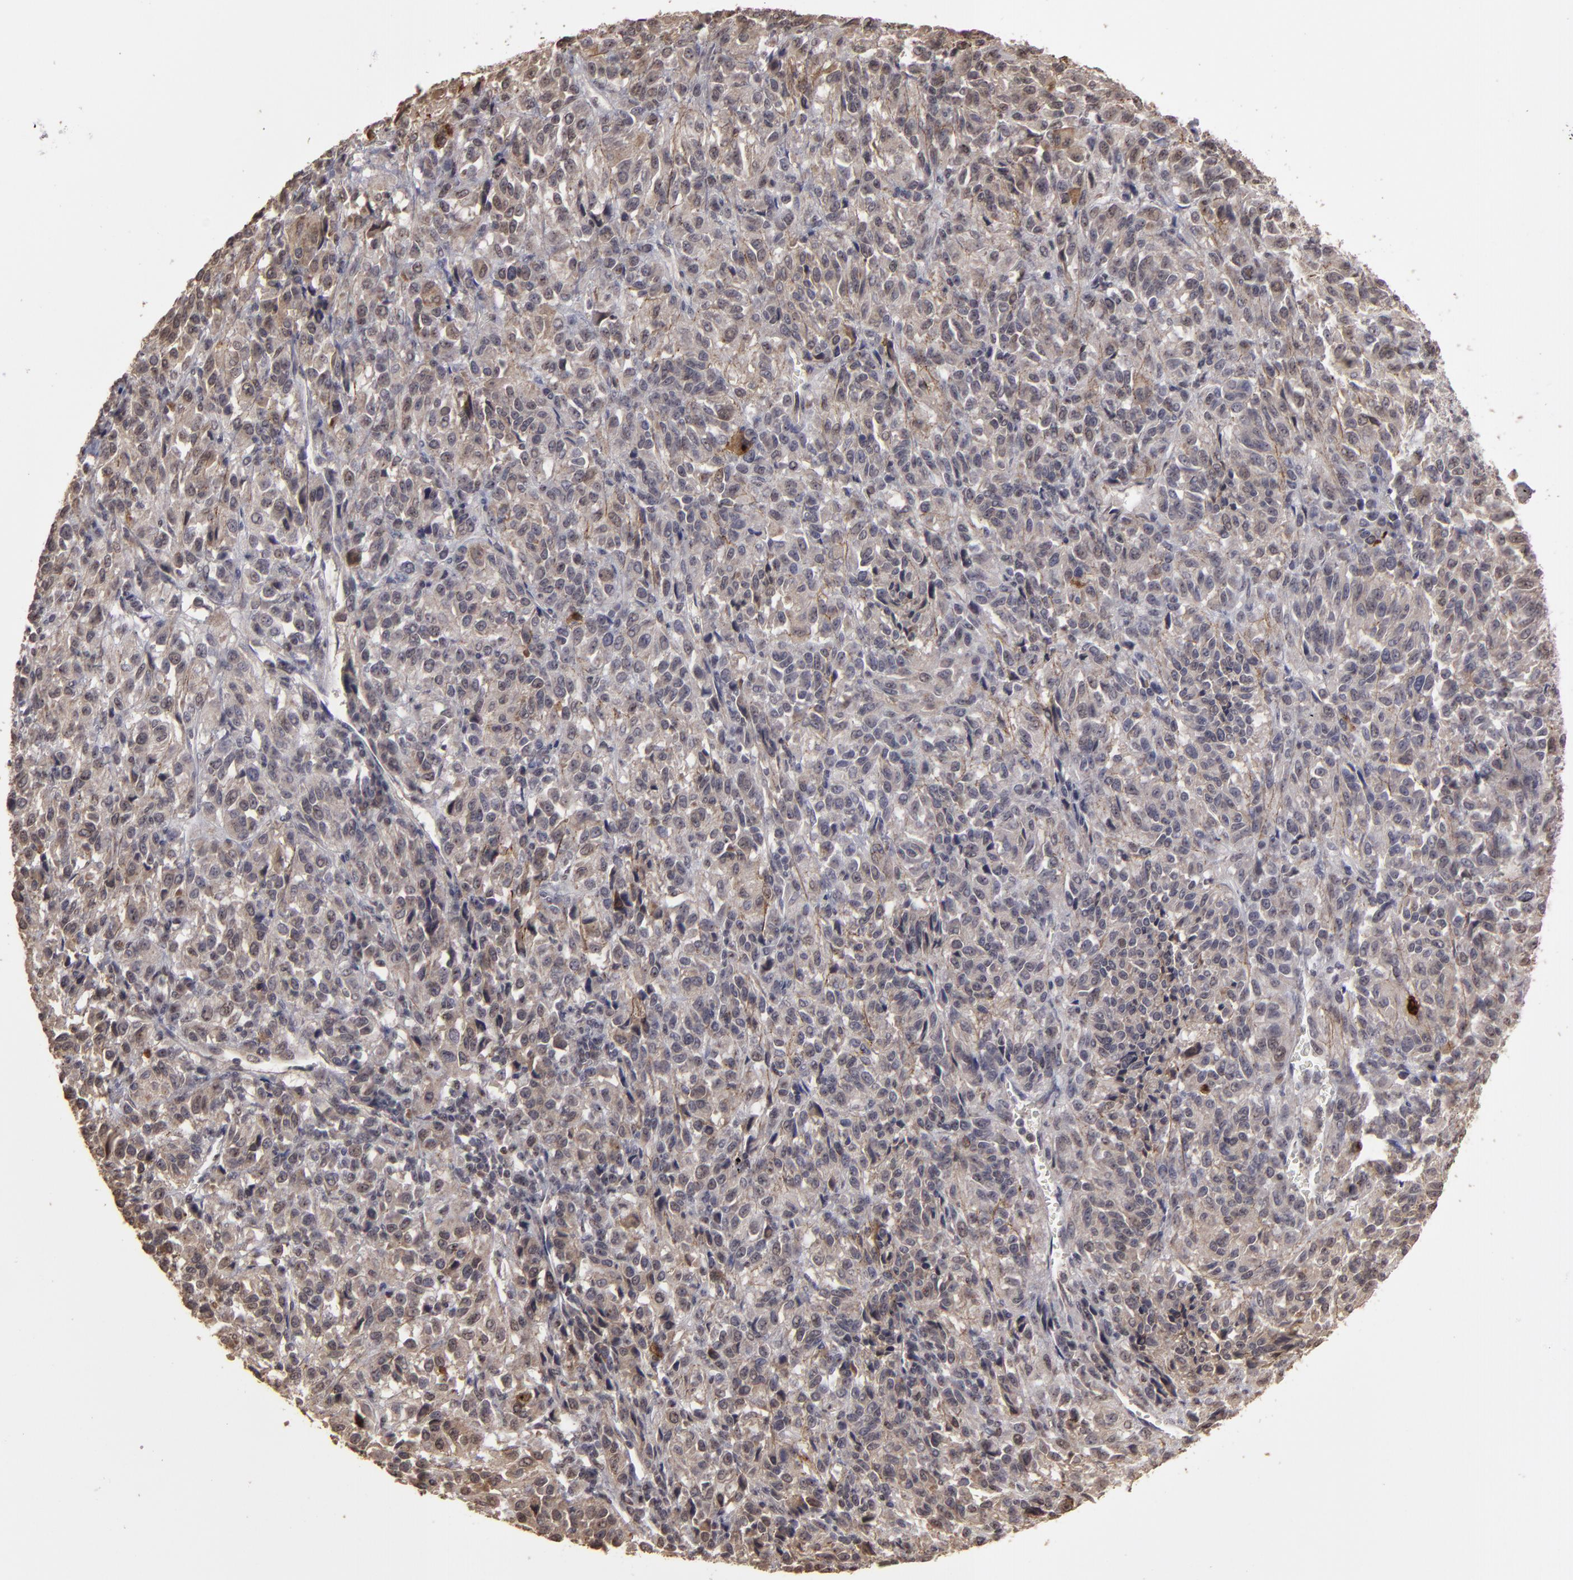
{"staining": {"intensity": "weak", "quantity": ">75%", "location": "cytoplasmic/membranous"}, "tissue": "melanoma", "cell_type": "Tumor cells", "image_type": "cancer", "snomed": [{"axis": "morphology", "description": "Malignant melanoma, Metastatic site"}, {"axis": "topography", "description": "Lung"}], "caption": "Immunohistochemistry (IHC) of melanoma exhibits low levels of weak cytoplasmic/membranous expression in about >75% of tumor cells.", "gene": "CD55", "patient": {"sex": "male", "age": 64}}